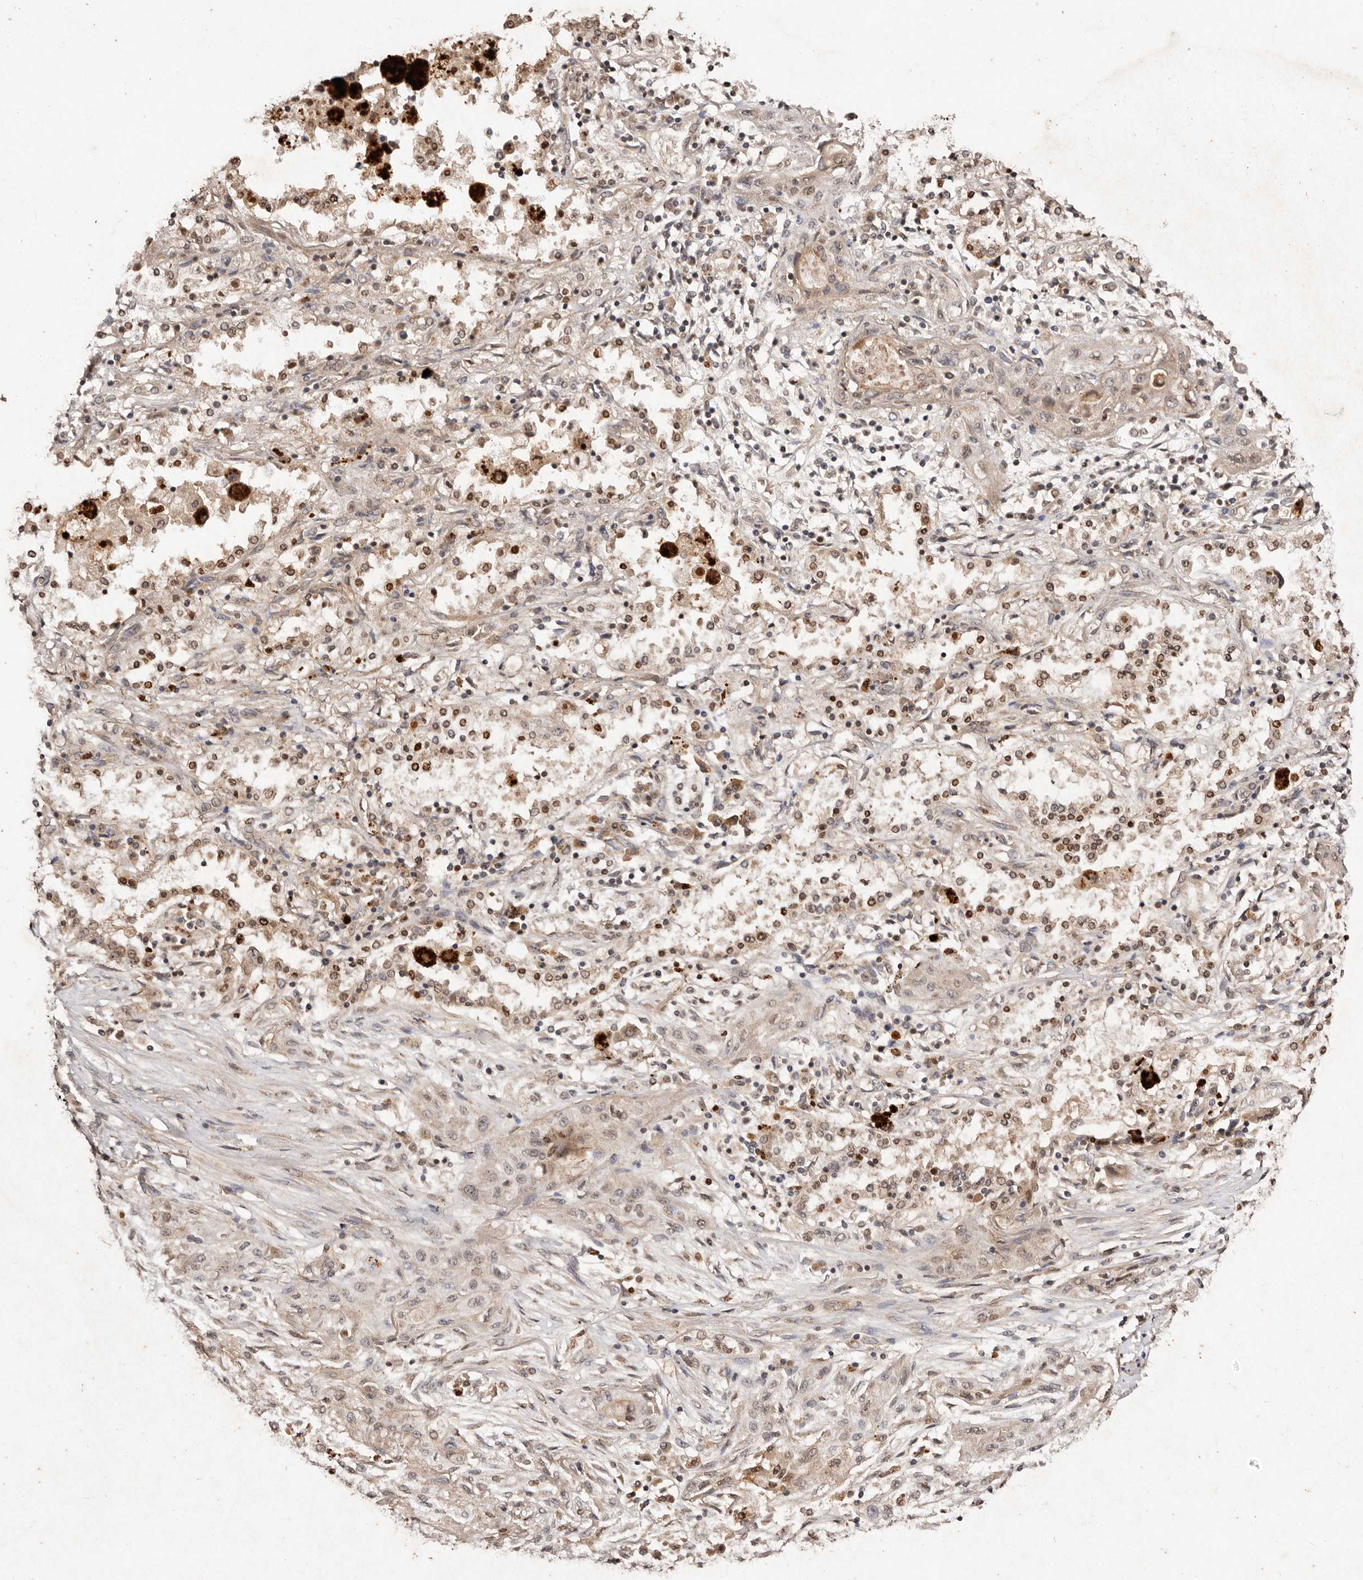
{"staining": {"intensity": "weak", "quantity": "<25%", "location": "cytoplasmic/membranous,nuclear"}, "tissue": "lung cancer", "cell_type": "Tumor cells", "image_type": "cancer", "snomed": [{"axis": "morphology", "description": "Squamous cell carcinoma, NOS"}, {"axis": "topography", "description": "Lung"}], "caption": "Immunohistochemical staining of human squamous cell carcinoma (lung) demonstrates no significant expression in tumor cells.", "gene": "NOTCH1", "patient": {"sex": "female", "age": 47}}